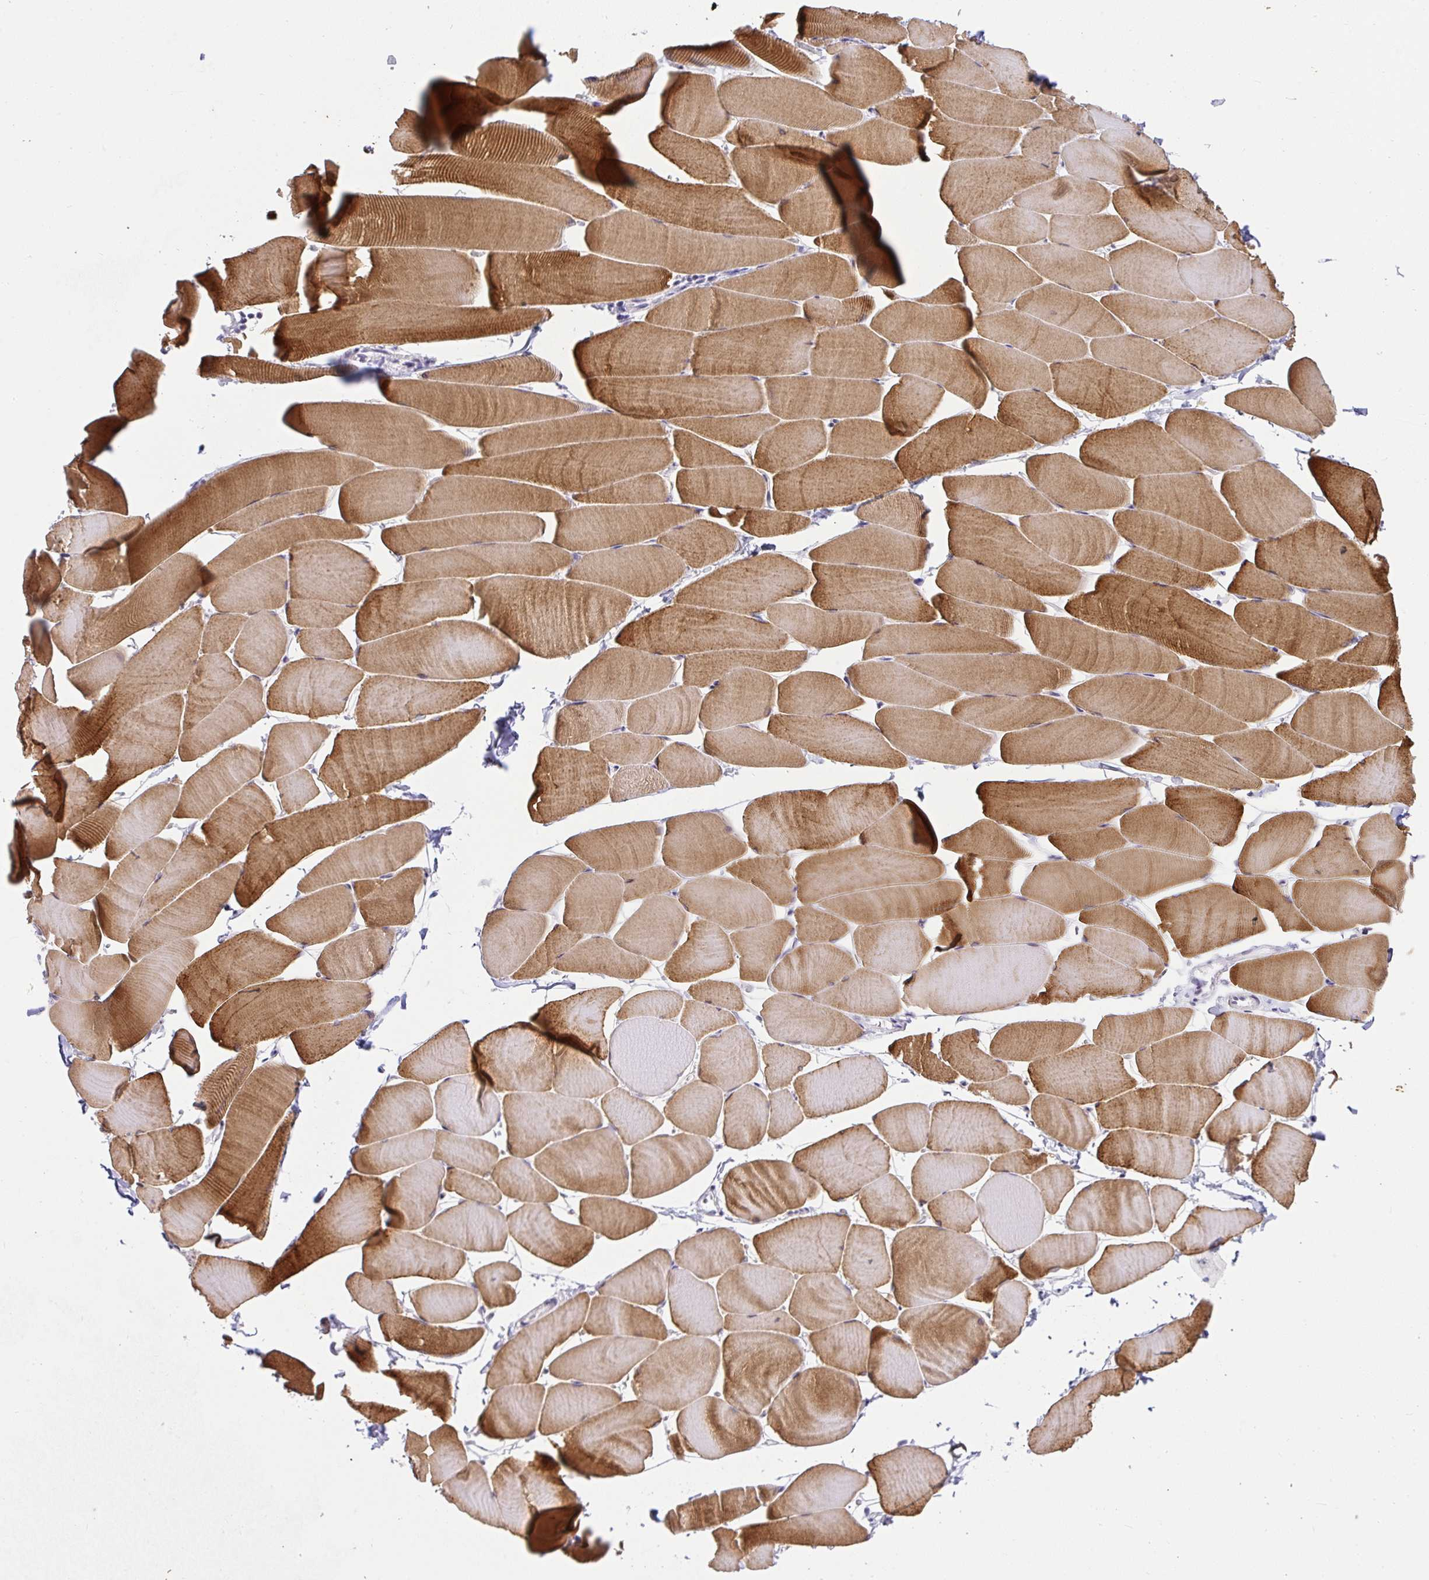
{"staining": {"intensity": "moderate", "quantity": "25%-75%", "location": "cytoplasmic/membranous"}, "tissue": "skeletal muscle", "cell_type": "Myocytes", "image_type": "normal", "snomed": [{"axis": "morphology", "description": "Normal tissue, NOS"}, {"axis": "topography", "description": "Skeletal muscle"}], "caption": "Immunohistochemical staining of normal skeletal muscle reveals moderate cytoplasmic/membranous protein expression in approximately 25%-75% of myocytes.", "gene": "CACNA1S", "patient": {"sex": "male", "age": 25}}